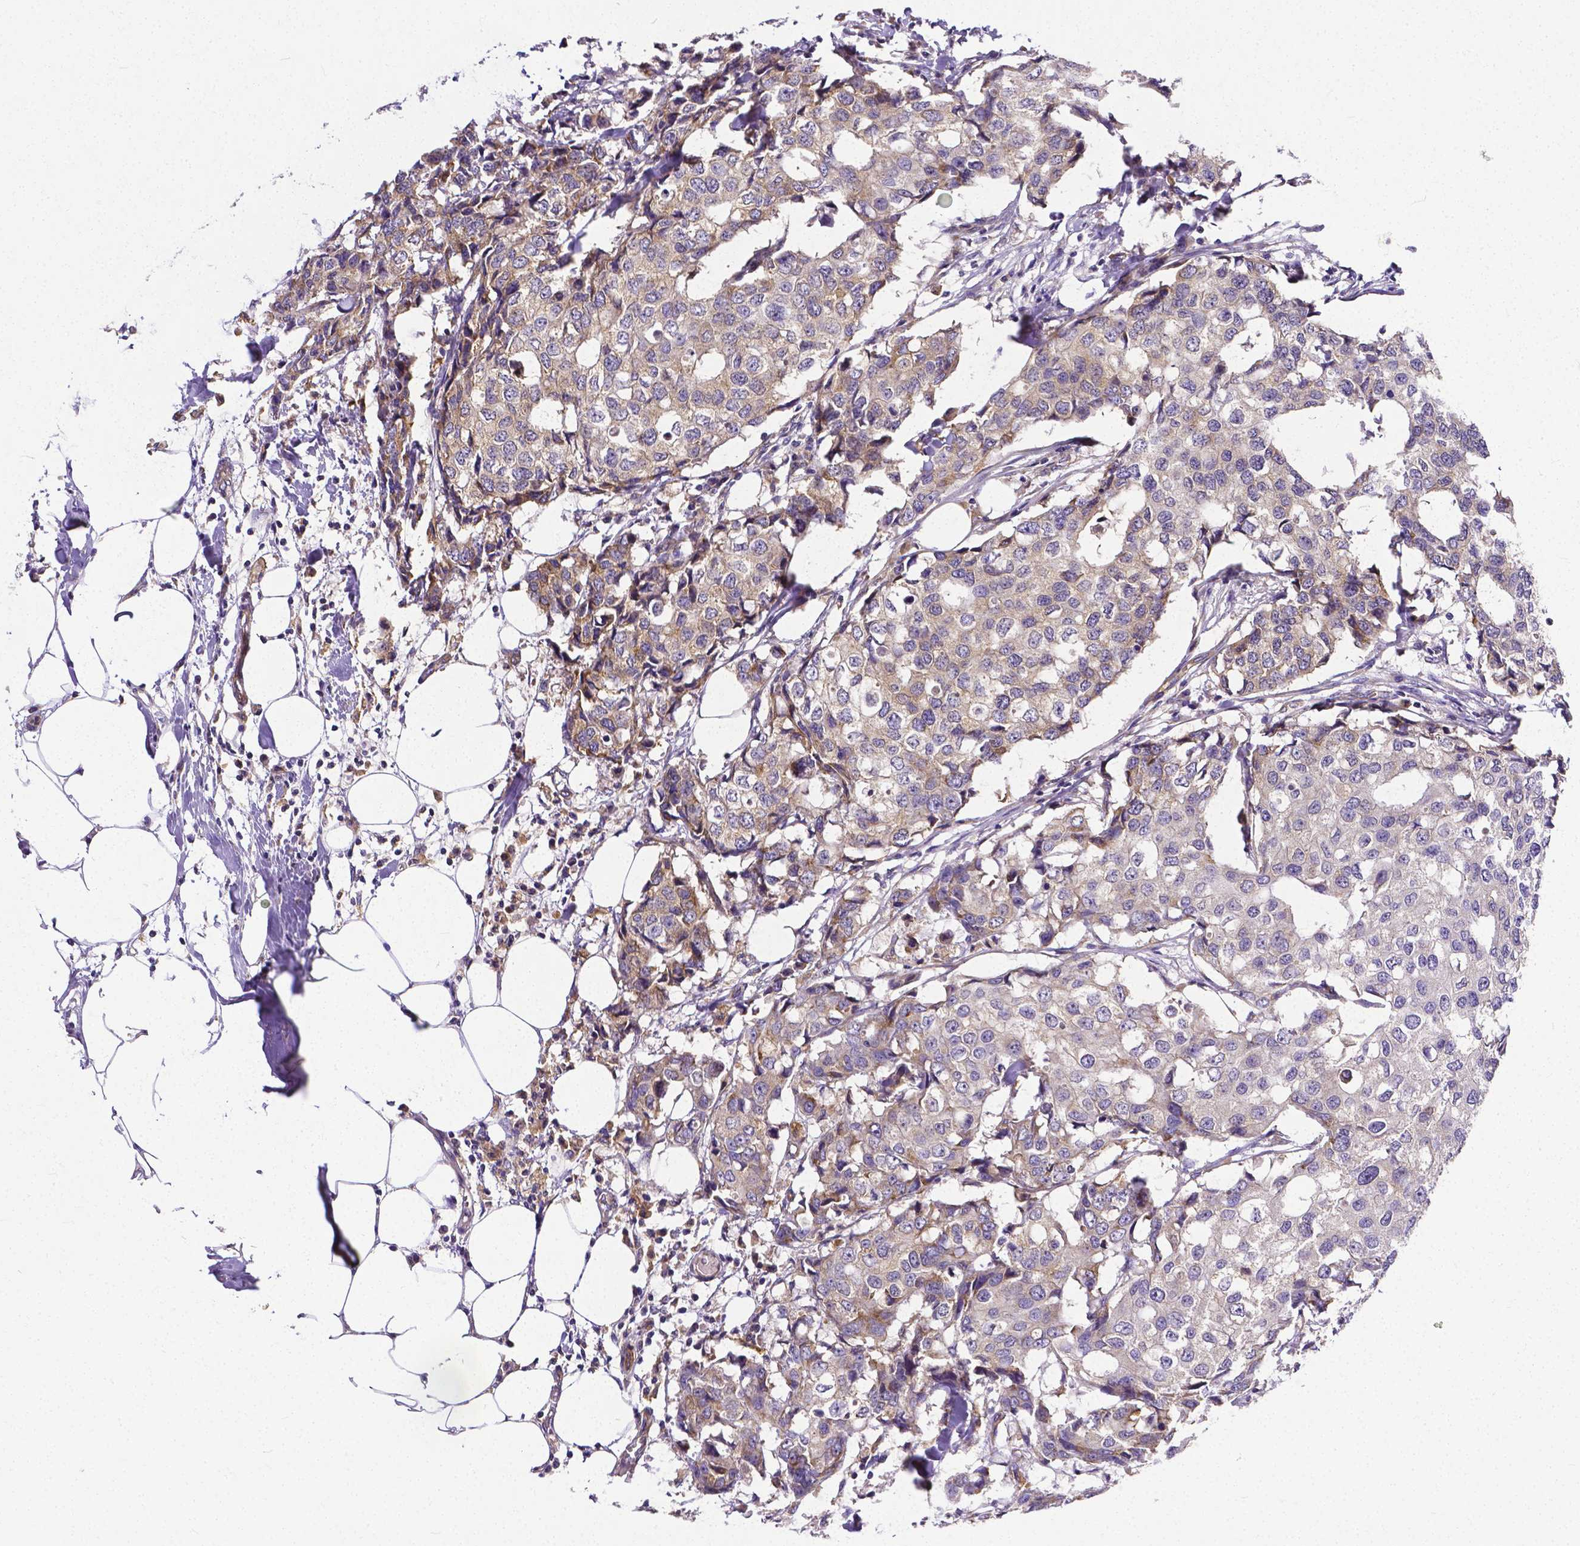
{"staining": {"intensity": "weak", "quantity": "25%-75%", "location": "cytoplasmic/membranous"}, "tissue": "breast cancer", "cell_type": "Tumor cells", "image_type": "cancer", "snomed": [{"axis": "morphology", "description": "Duct carcinoma"}, {"axis": "topography", "description": "Breast"}], "caption": "This is an image of immunohistochemistry staining of breast invasive ductal carcinoma, which shows weak staining in the cytoplasmic/membranous of tumor cells.", "gene": "DICER1", "patient": {"sex": "female", "age": 27}}